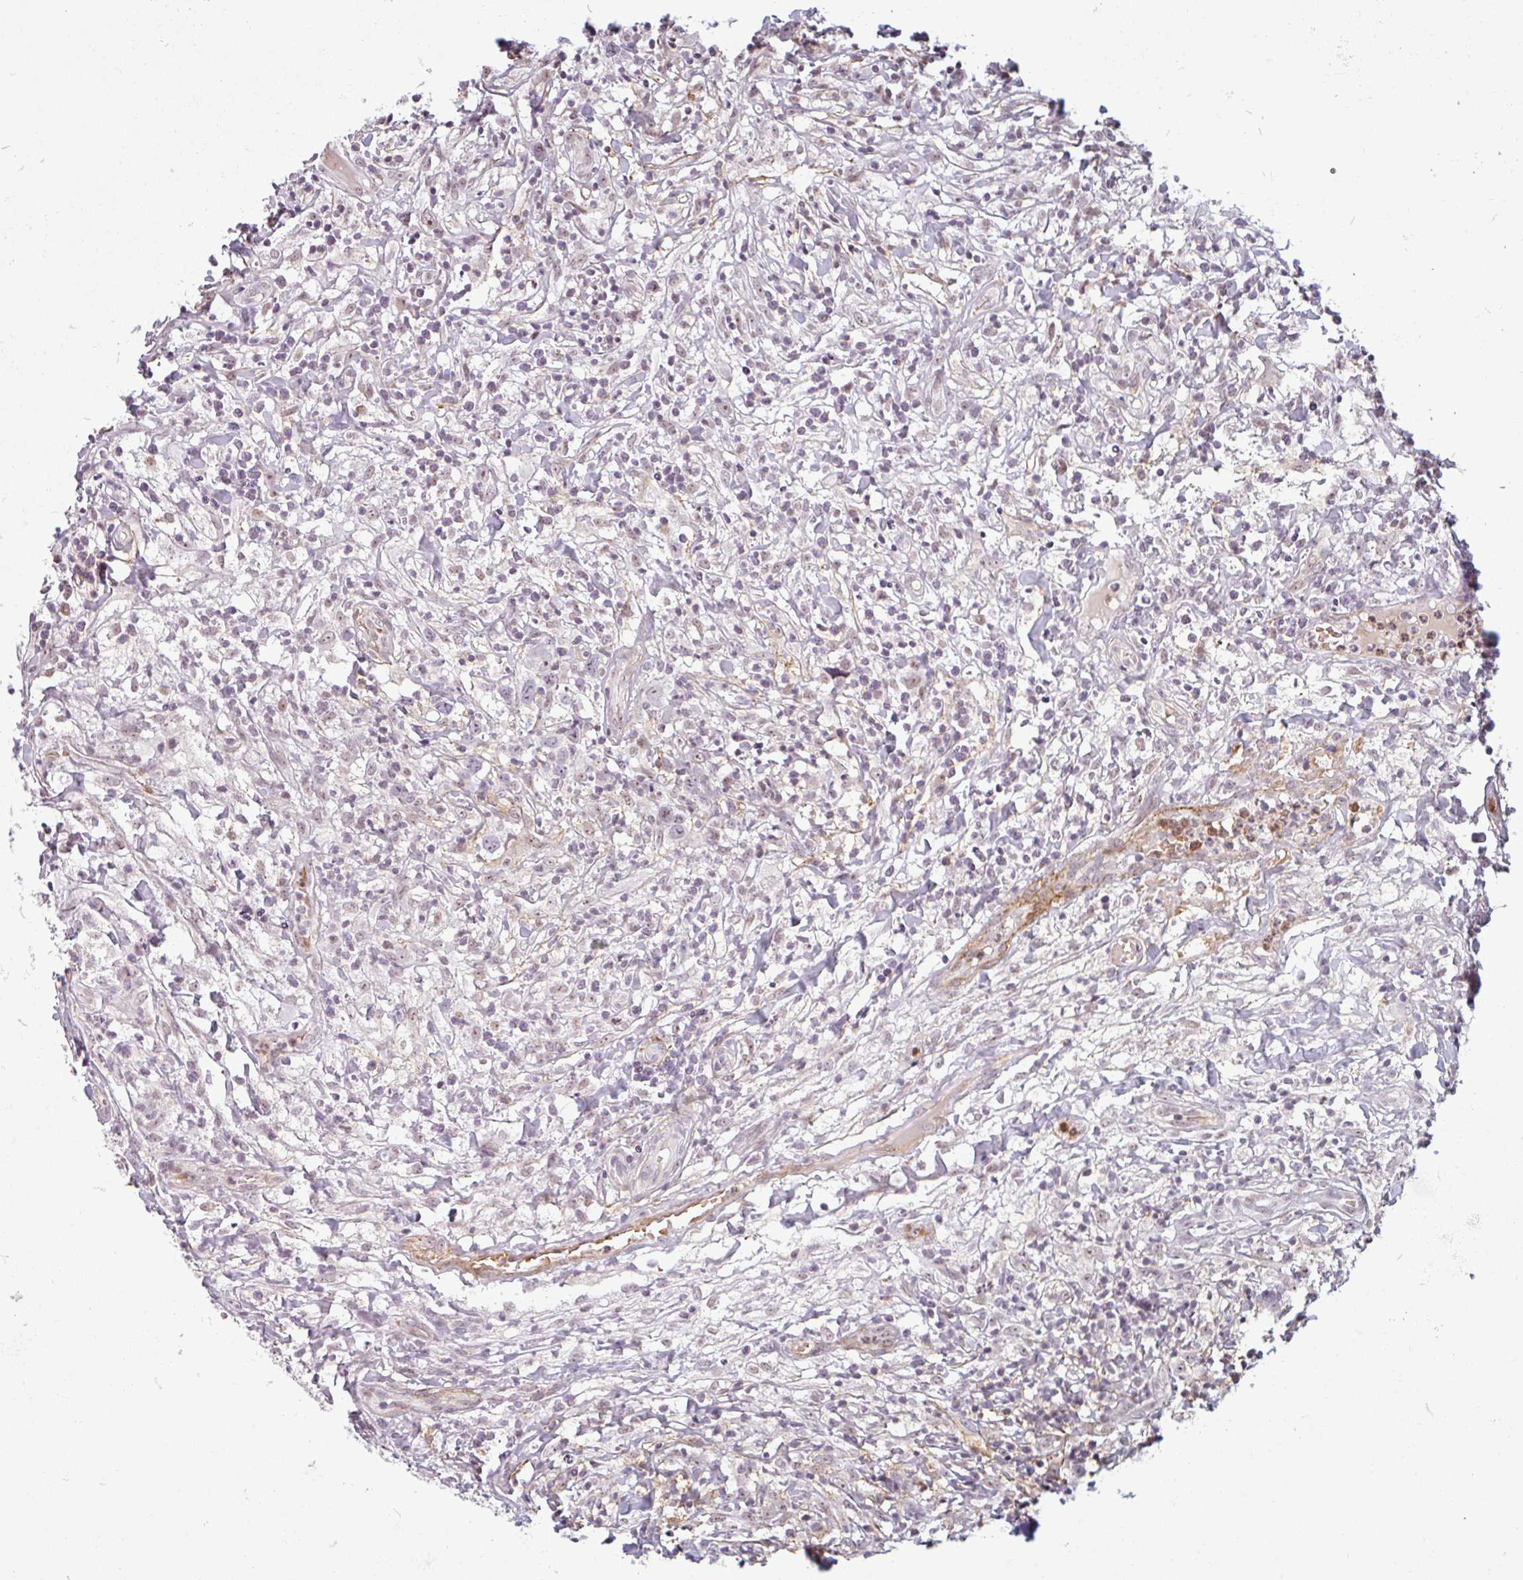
{"staining": {"intensity": "negative", "quantity": "none", "location": "none"}, "tissue": "lymphoma", "cell_type": "Tumor cells", "image_type": "cancer", "snomed": [{"axis": "morphology", "description": "Hodgkin's disease, NOS"}, {"axis": "topography", "description": "No Tissue"}], "caption": "Immunohistochemical staining of human lymphoma displays no significant expression in tumor cells.", "gene": "TMEM119", "patient": {"sex": "female", "age": 21}}